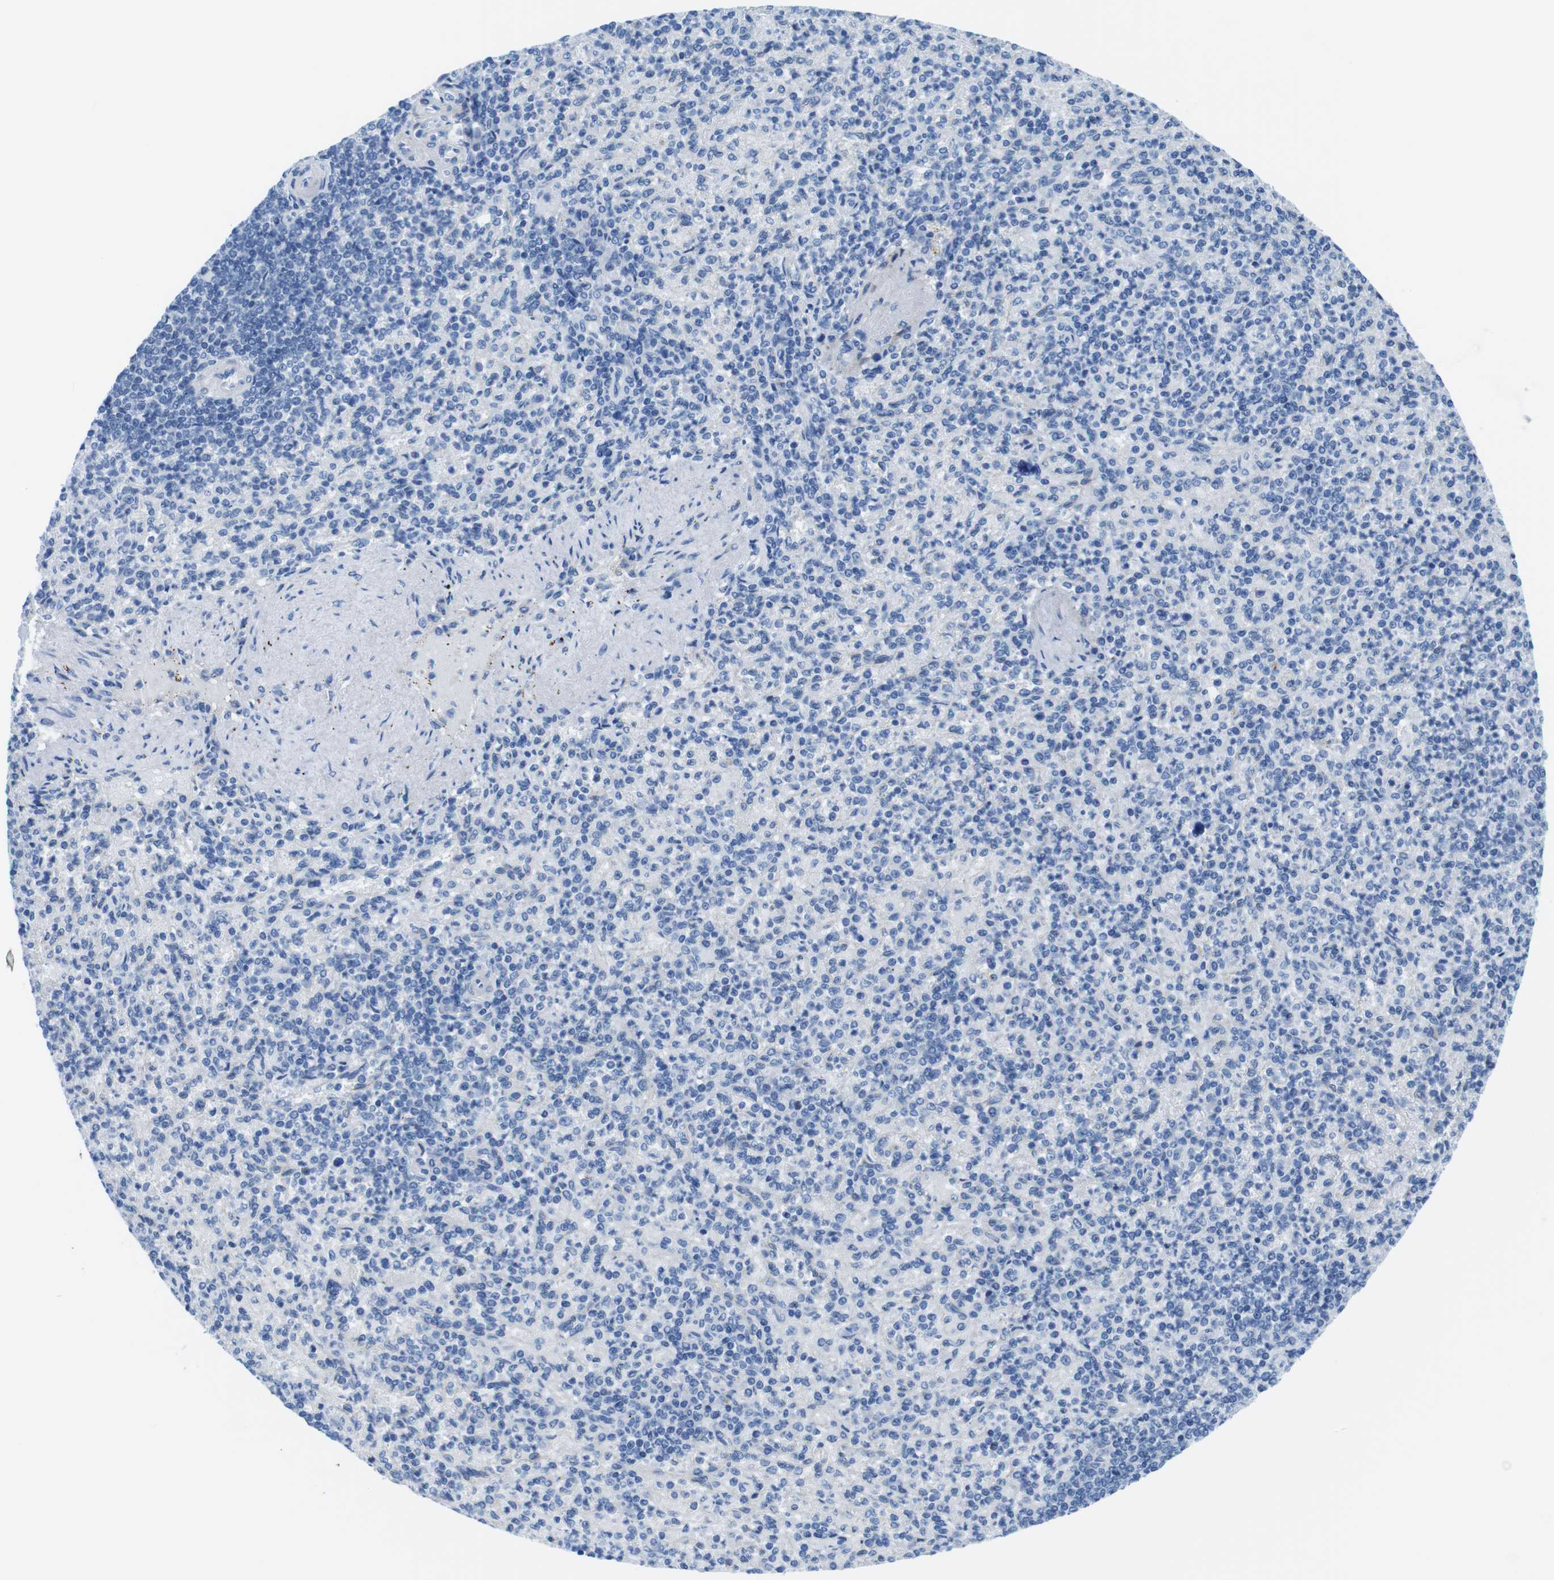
{"staining": {"intensity": "negative", "quantity": "none", "location": "none"}, "tissue": "spleen", "cell_type": "Cells in red pulp", "image_type": "normal", "snomed": [{"axis": "morphology", "description": "Normal tissue, NOS"}, {"axis": "topography", "description": "Spleen"}], "caption": "High magnification brightfield microscopy of unremarkable spleen stained with DAB (3,3'-diaminobenzidine) (brown) and counterstained with hematoxylin (blue): cells in red pulp show no significant staining. (Immunohistochemistry, brightfield microscopy, high magnification).", "gene": "CDH8", "patient": {"sex": "female", "age": 74}}